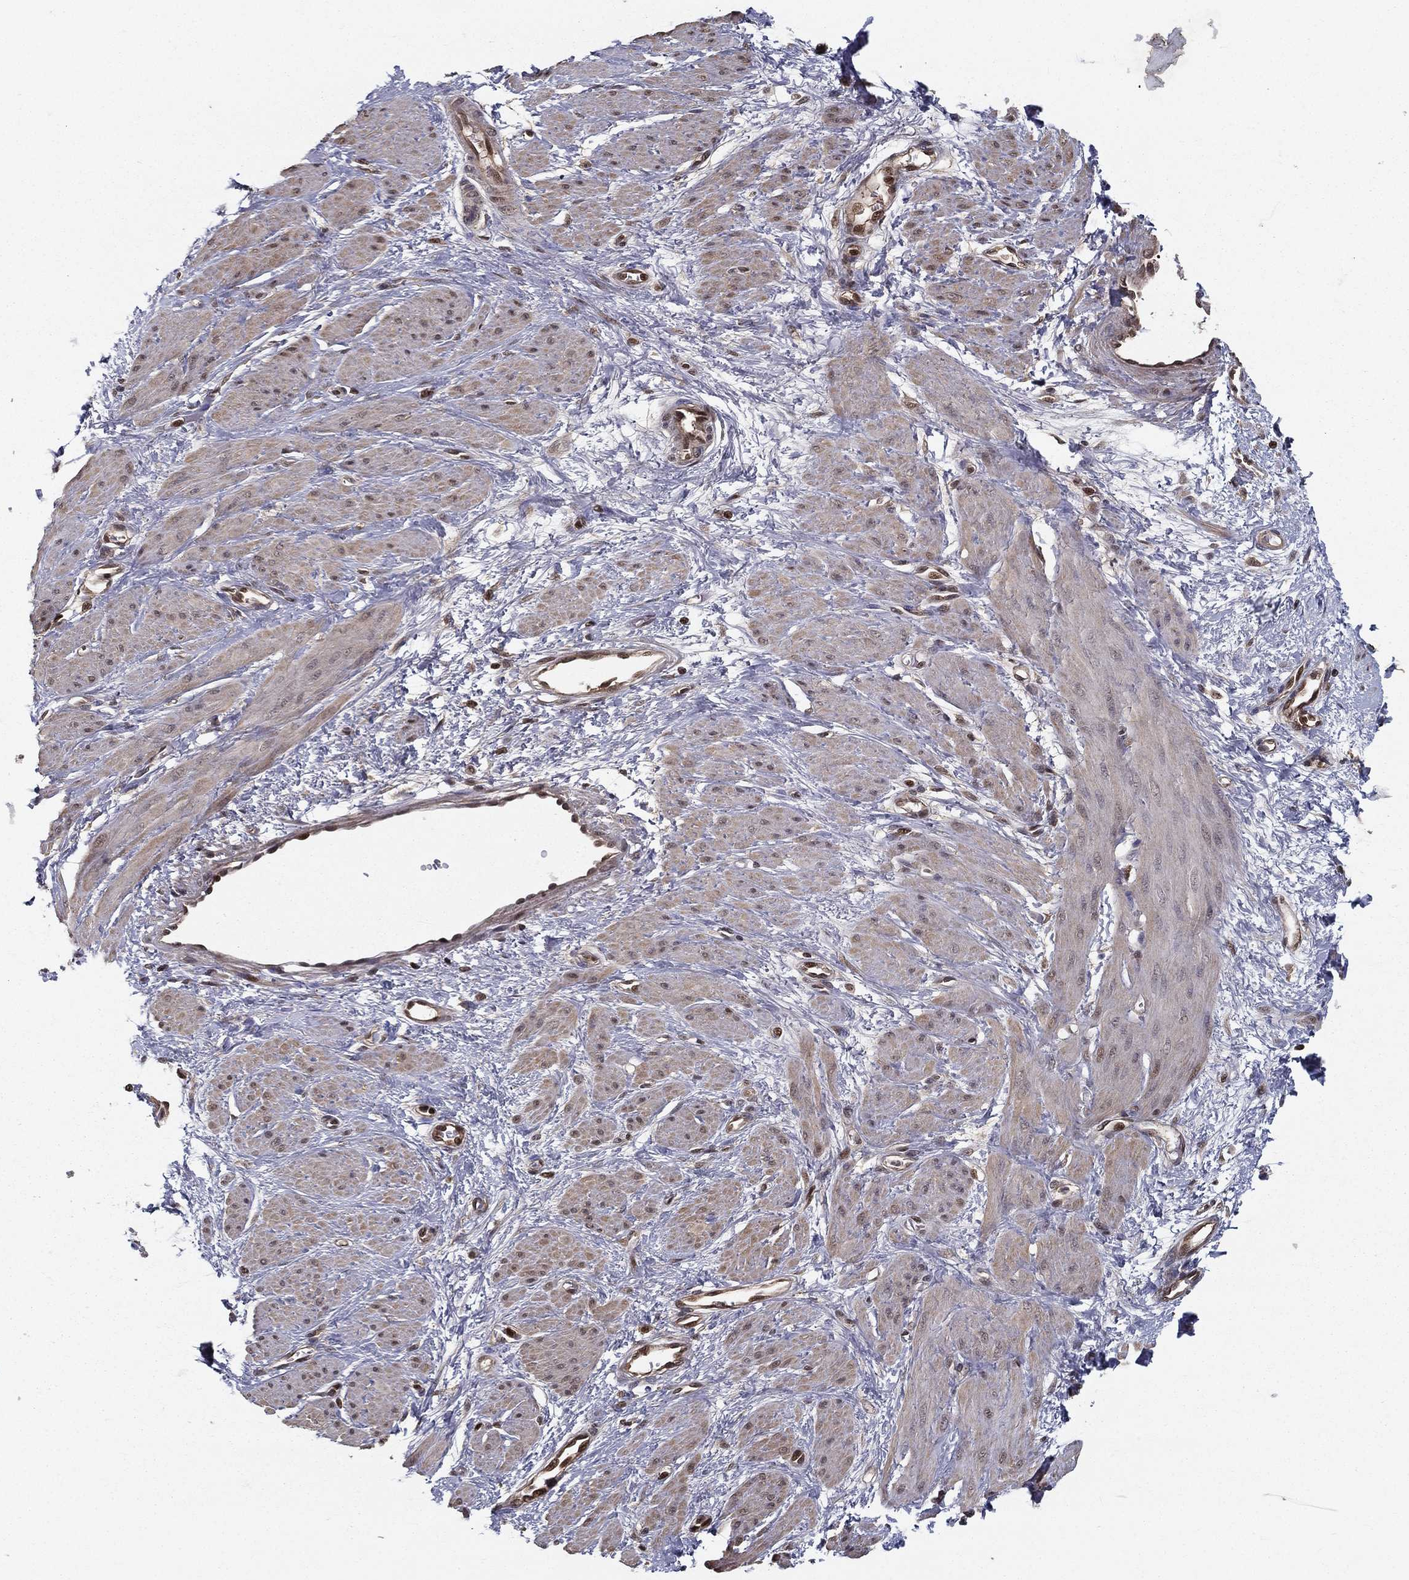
{"staining": {"intensity": "weak", "quantity": "<25%", "location": "cytoplasmic/membranous,nuclear"}, "tissue": "smooth muscle", "cell_type": "Smooth muscle cells", "image_type": "normal", "snomed": [{"axis": "morphology", "description": "Normal tissue, NOS"}, {"axis": "topography", "description": "Smooth muscle"}, {"axis": "topography", "description": "Uterus"}], "caption": "This is a micrograph of immunohistochemistry (IHC) staining of normal smooth muscle, which shows no expression in smooth muscle cells.", "gene": "SLC6A6", "patient": {"sex": "female", "age": 39}}